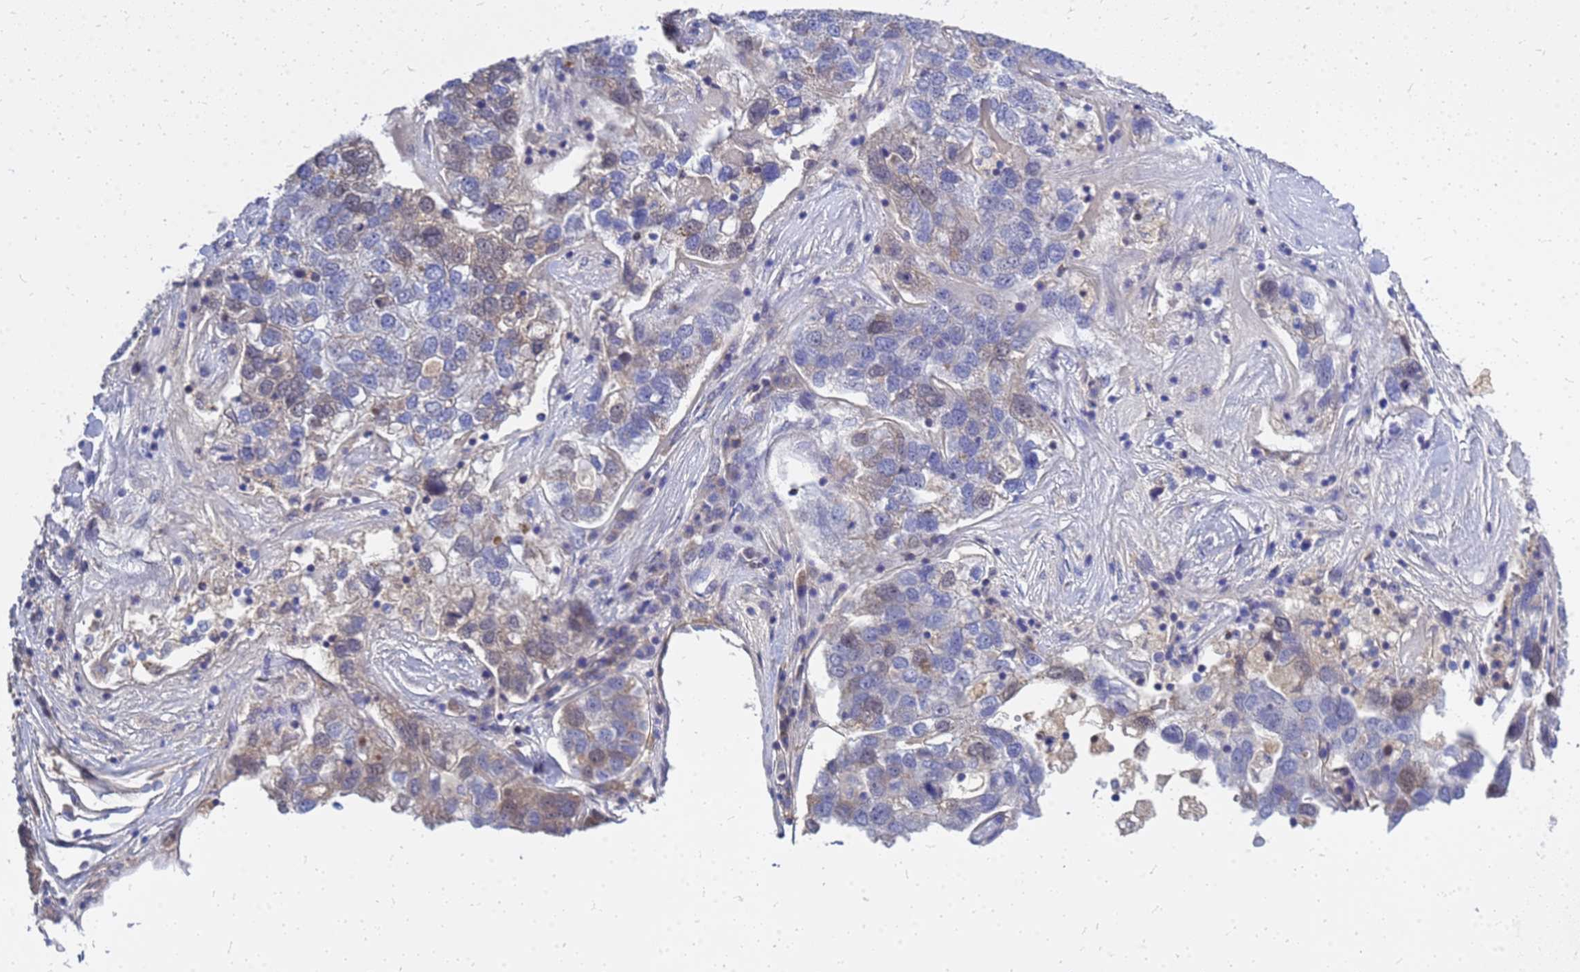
{"staining": {"intensity": "weak", "quantity": "<25%", "location": "nuclear"}, "tissue": "pancreatic cancer", "cell_type": "Tumor cells", "image_type": "cancer", "snomed": [{"axis": "morphology", "description": "Adenocarcinoma, NOS"}, {"axis": "topography", "description": "Pancreas"}], "caption": "Pancreatic adenocarcinoma was stained to show a protein in brown. There is no significant expression in tumor cells.", "gene": "SRGAP3", "patient": {"sex": "female", "age": 61}}